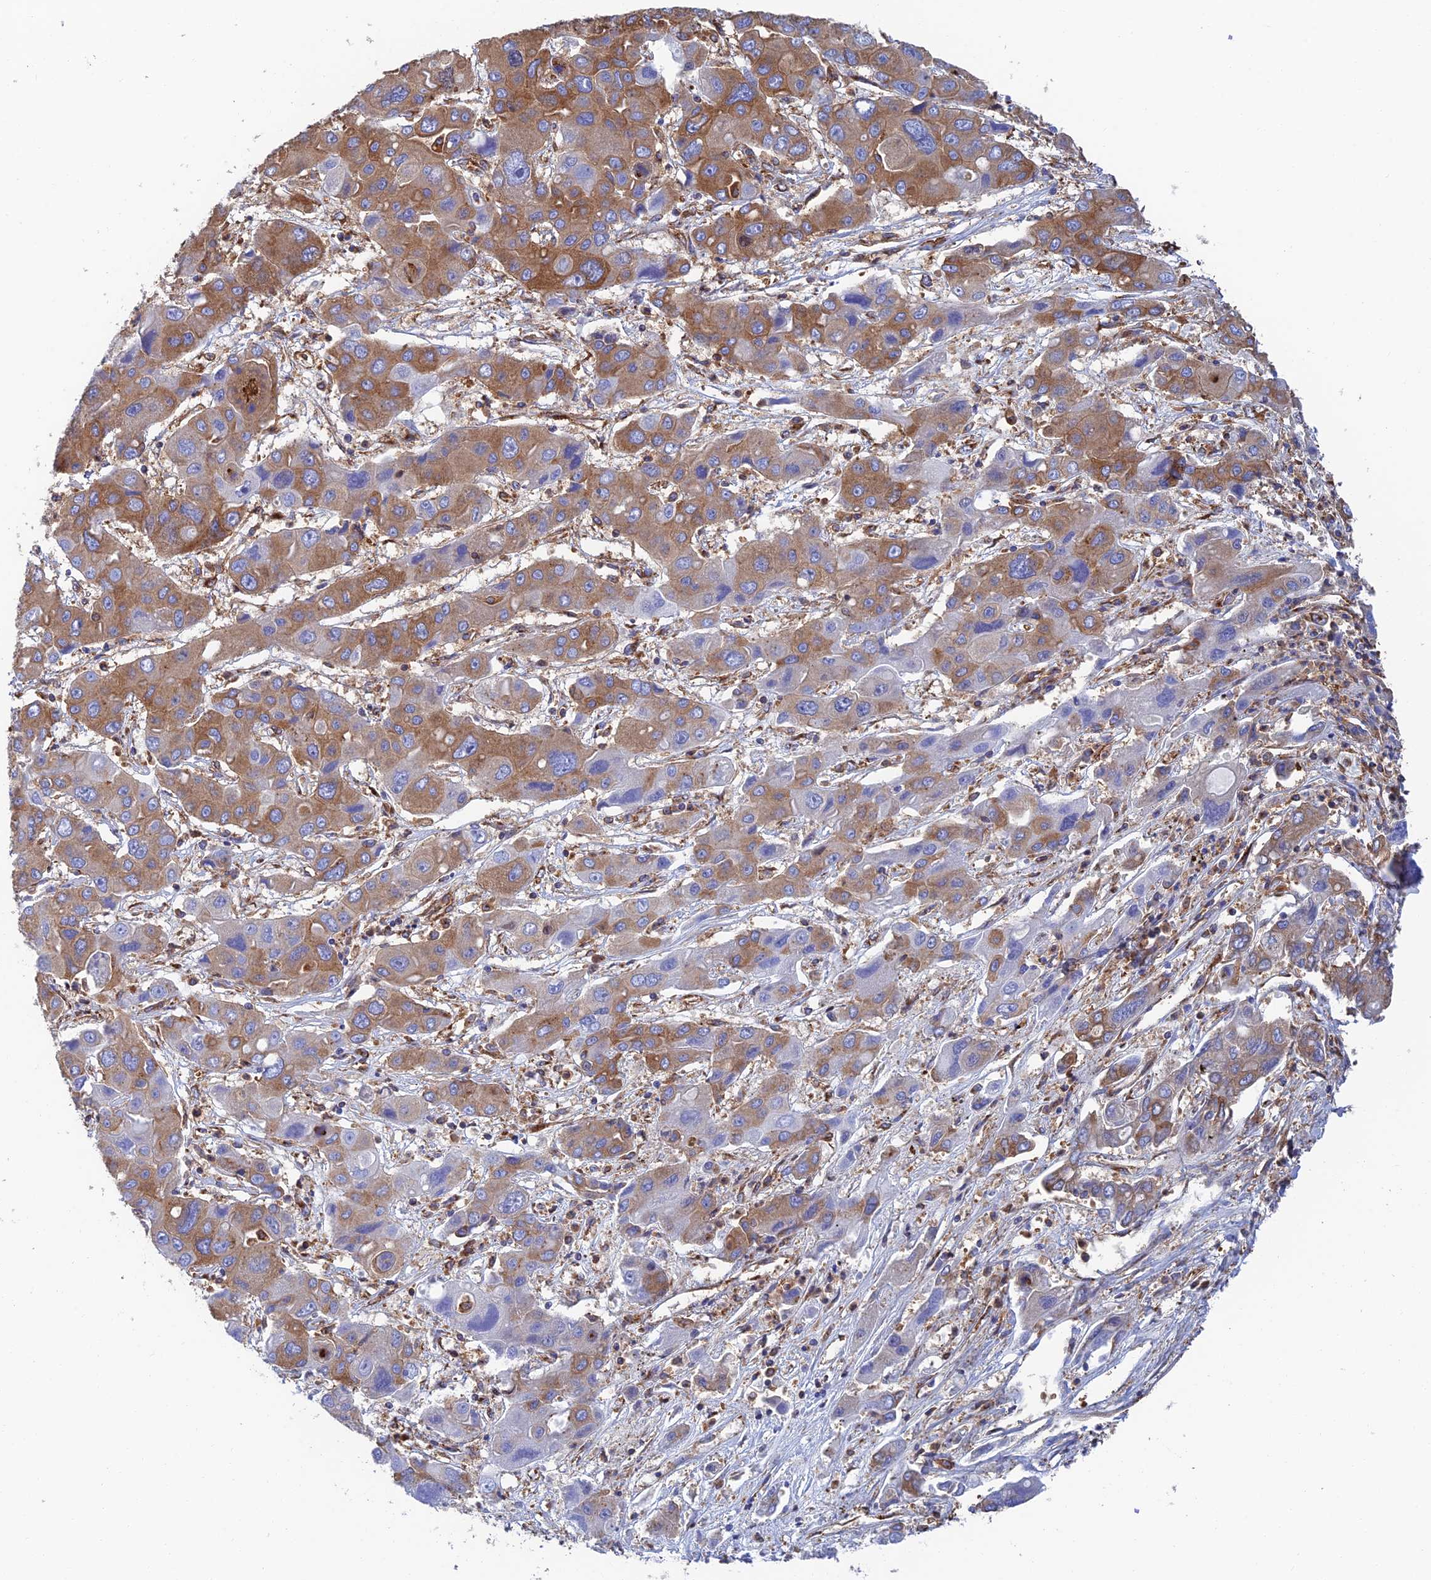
{"staining": {"intensity": "moderate", "quantity": ">75%", "location": "cytoplasmic/membranous"}, "tissue": "liver cancer", "cell_type": "Tumor cells", "image_type": "cancer", "snomed": [{"axis": "morphology", "description": "Cholangiocarcinoma"}, {"axis": "topography", "description": "Liver"}], "caption": "Cholangiocarcinoma (liver) tissue reveals moderate cytoplasmic/membranous positivity in approximately >75% of tumor cells Immunohistochemistry stains the protein in brown and the nuclei are stained blue.", "gene": "DCTN2", "patient": {"sex": "male", "age": 67}}